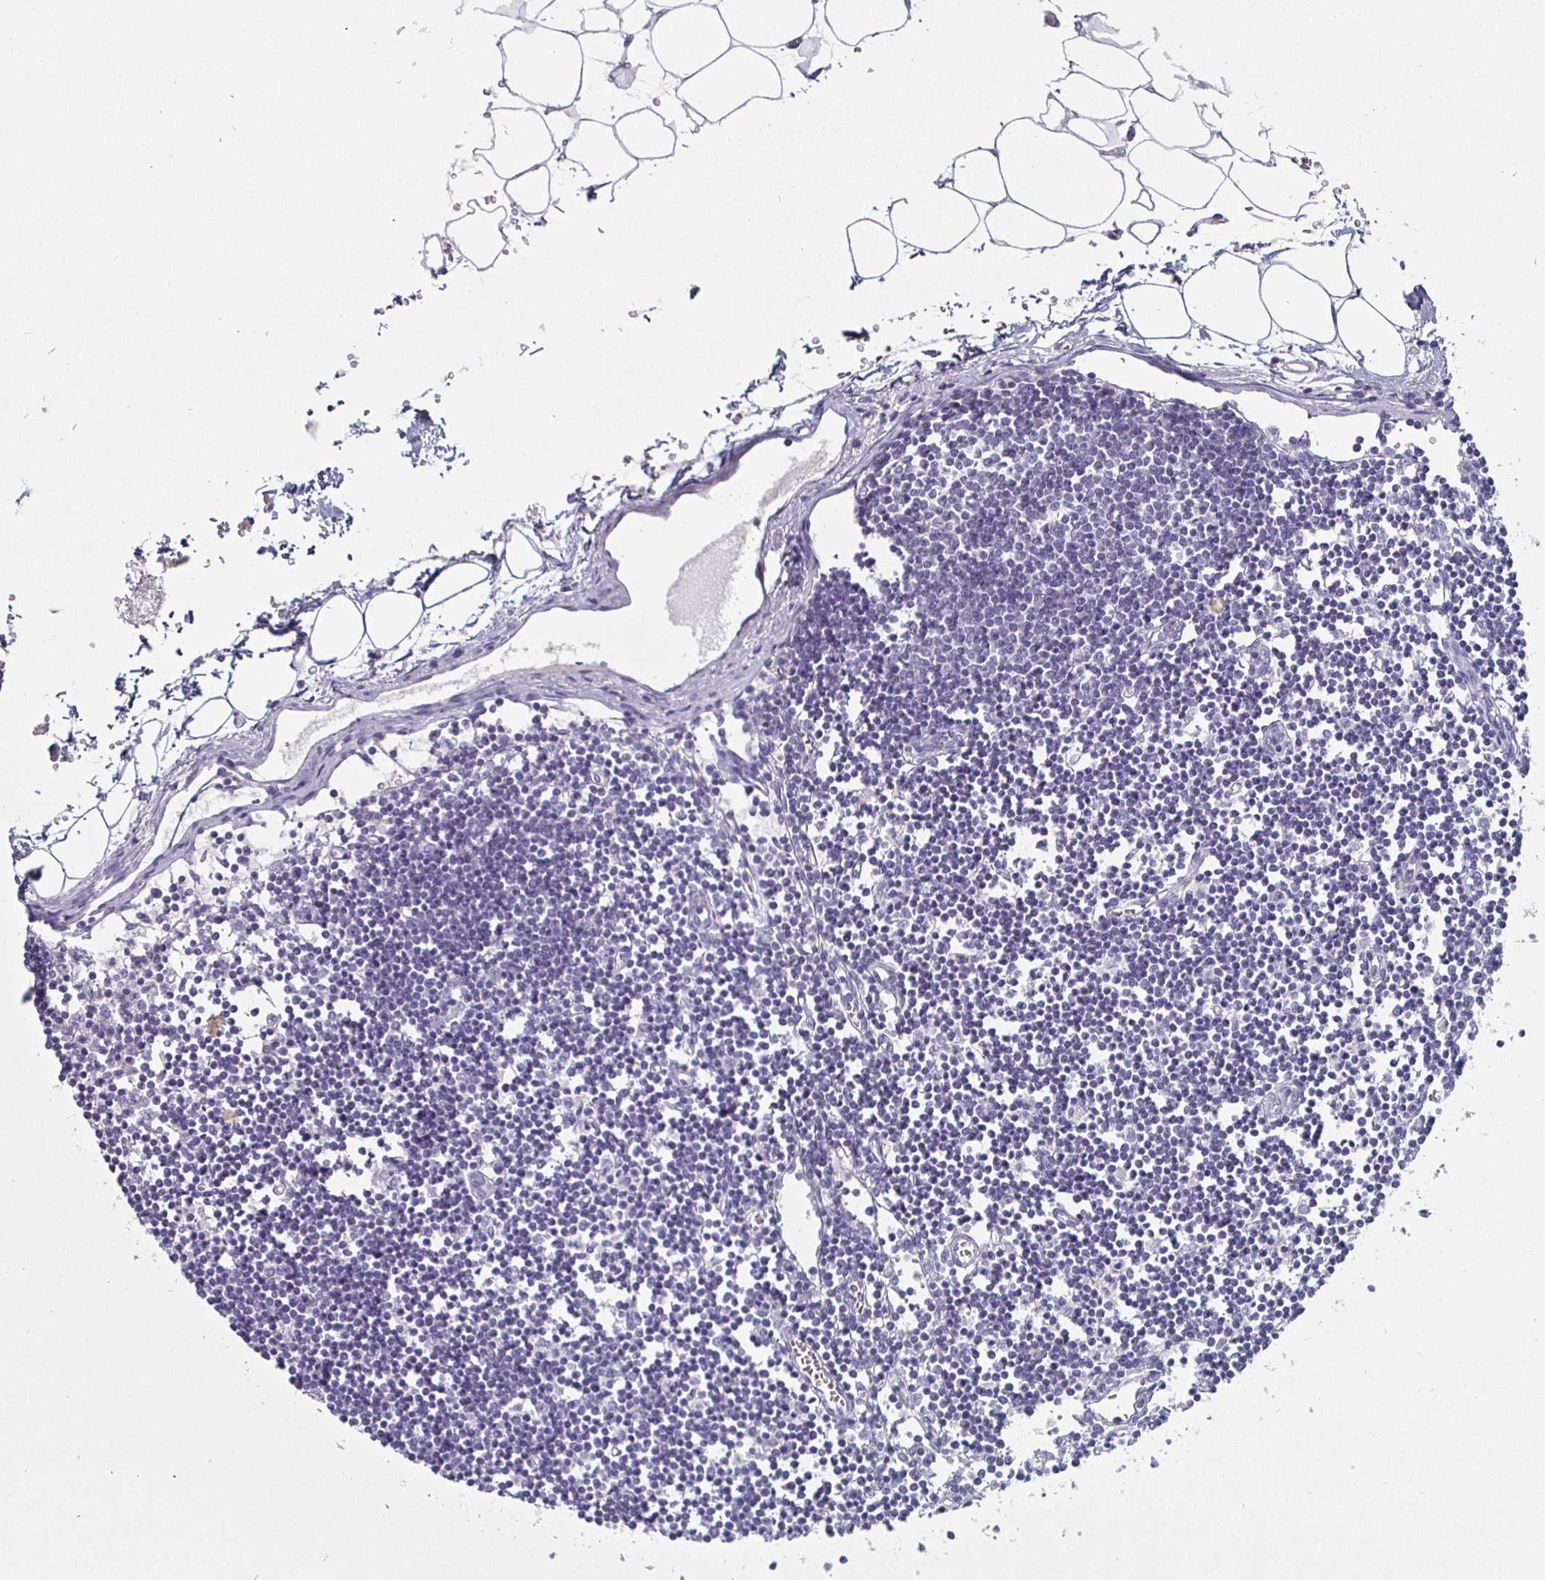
{"staining": {"intensity": "negative", "quantity": "none", "location": "none"}, "tissue": "lymph node", "cell_type": "Germinal center cells", "image_type": "normal", "snomed": [{"axis": "morphology", "description": "Normal tissue, NOS"}, {"axis": "topography", "description": "Lymph node"}], "caption": "Germinal center cells are negative for protein expression in normal human lymph node. Brightfield microscopy of IHC stained with DAB (brown) and hematoxylin (blue), captured at high magnification.", "gene": "ENPP1", "patient": {"sex": "female", "age": 65}}